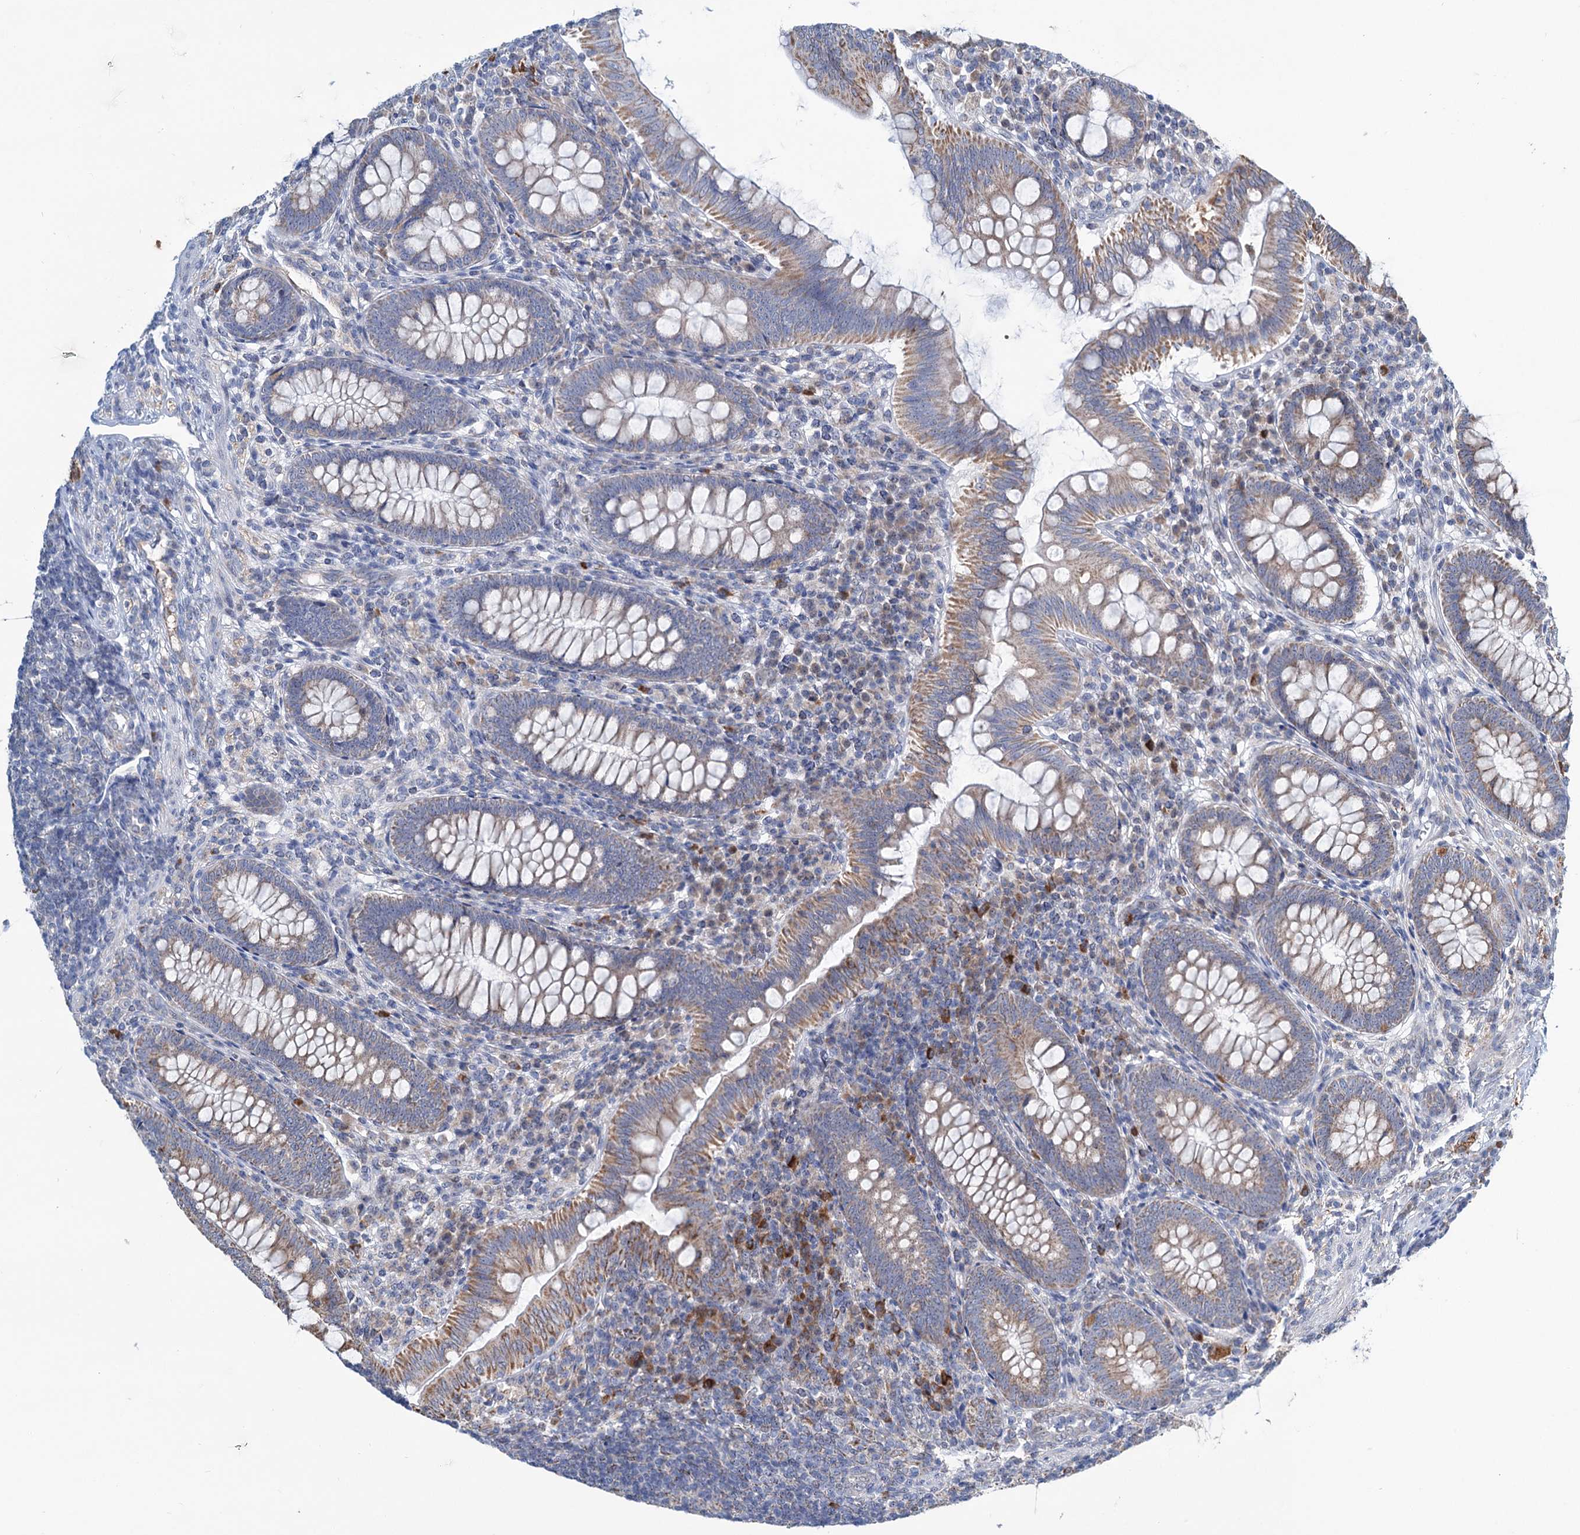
{"staining": {"intensity": "moderate", "quantity": "25%-75%", "location": "cytoplasmic/membranous"}, "tissue": "appendix", "cell_type": "Glandular cells", "image_type": "normal", "snomed": [{"axis": "morphology", "description": "Normal tissue, NOS"}, {"axis": "topography", "description": "Appendix"}], "caption": "The photomicrograph displays a brown stain indicating the presence of a protein in the cytoplasmic/membranous of glandular cells in appendix.", "gene": "LPIN1", "patient": {"sex": "male", "age": 14}}